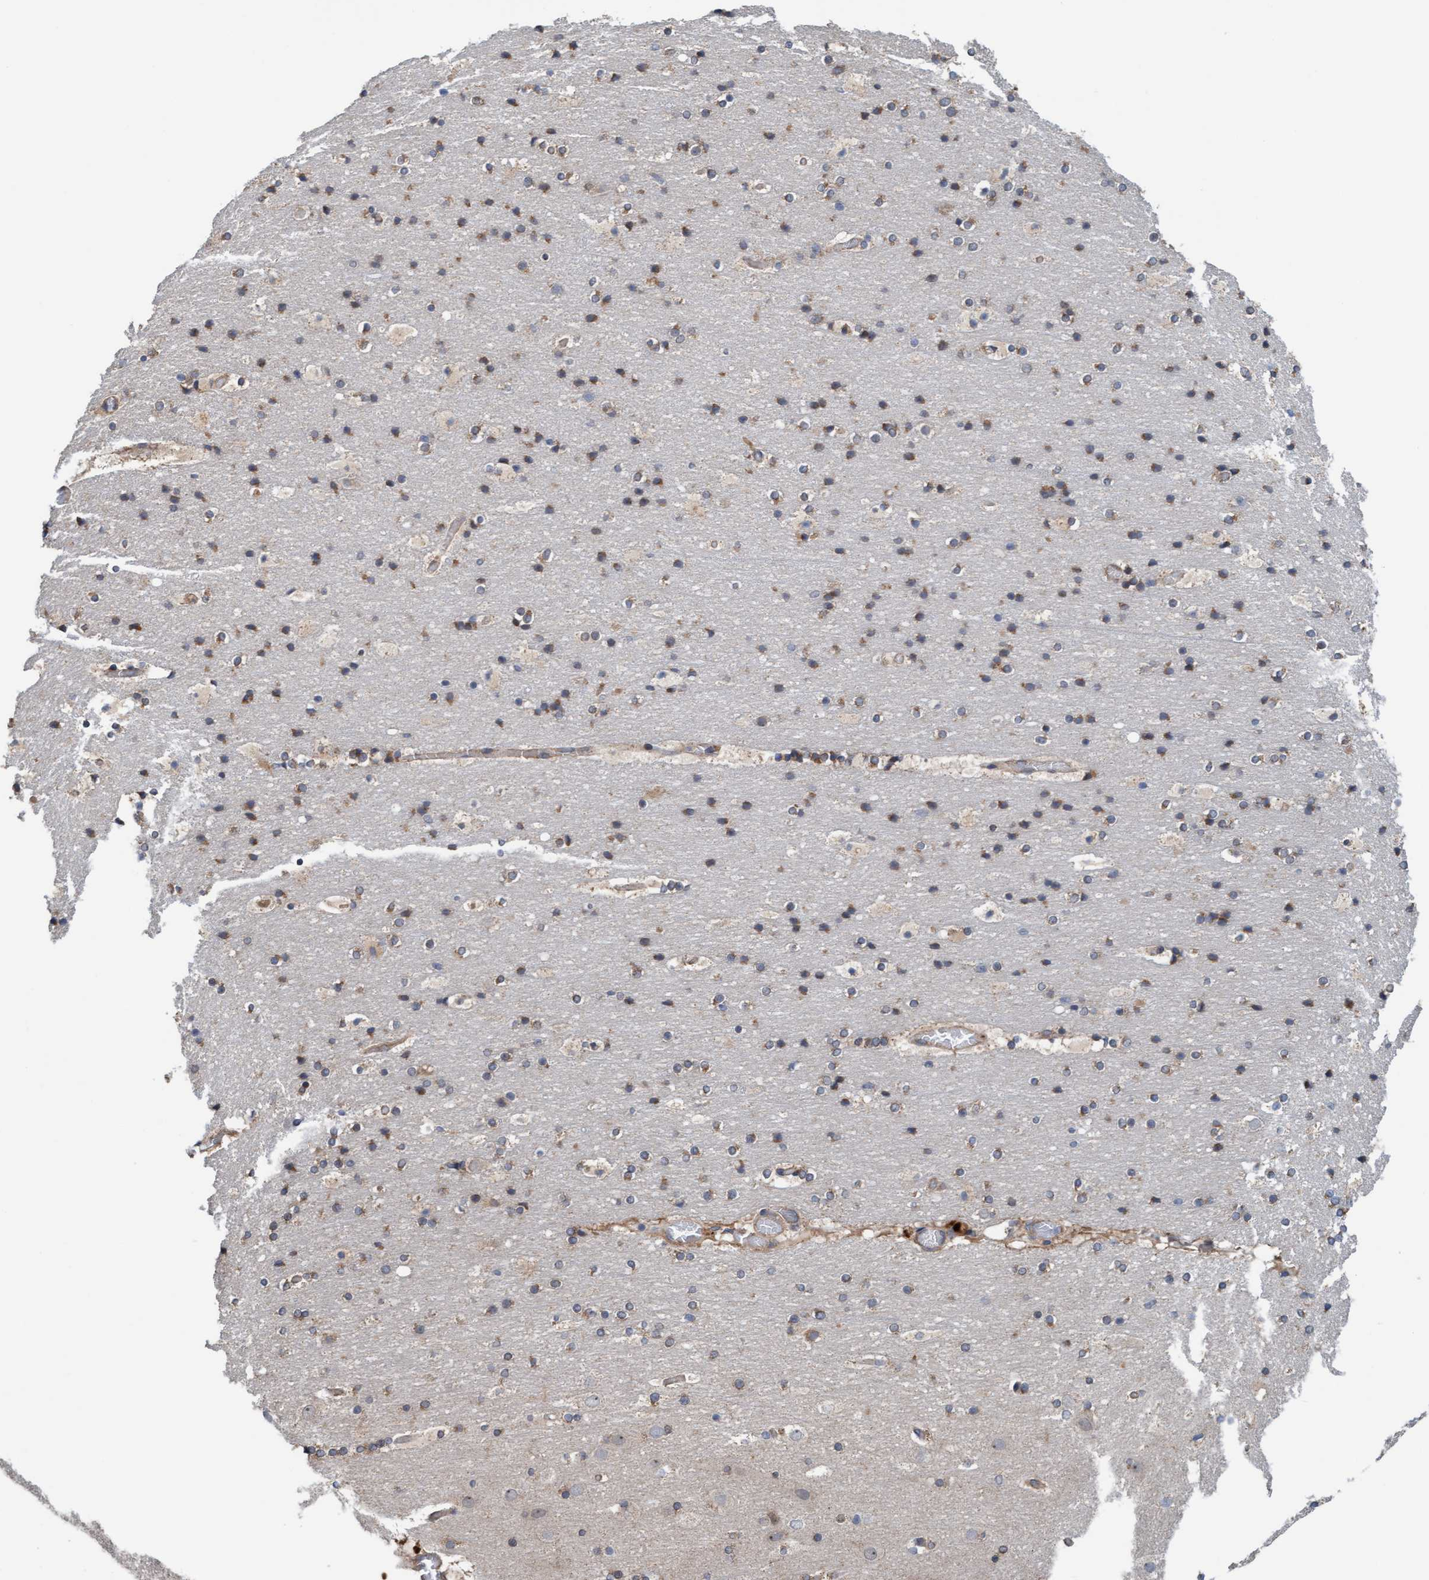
{"staining": {"intensity": "weak", "quantity": ">75%", "location": "cytoplasmic/membranous"}, "tissue": "cerebral cortex", "cell_type": "Endothelial cells", "image_type": "normal", "snomed": [{"axis": "morphology", "description": "Normal tissue, NOS"}, {"axis": "topography", "description": "Cerebral cortex"}], "caption": "The photomicrograph demonstrates immunohistochemical staining of normal cerebral cortex. There is weak cytoplasmic/membranous expression is identified in about >75% of endothelial cells.", "gene": "ZNF566", "patient": {"sex": "male", "age": 57}}